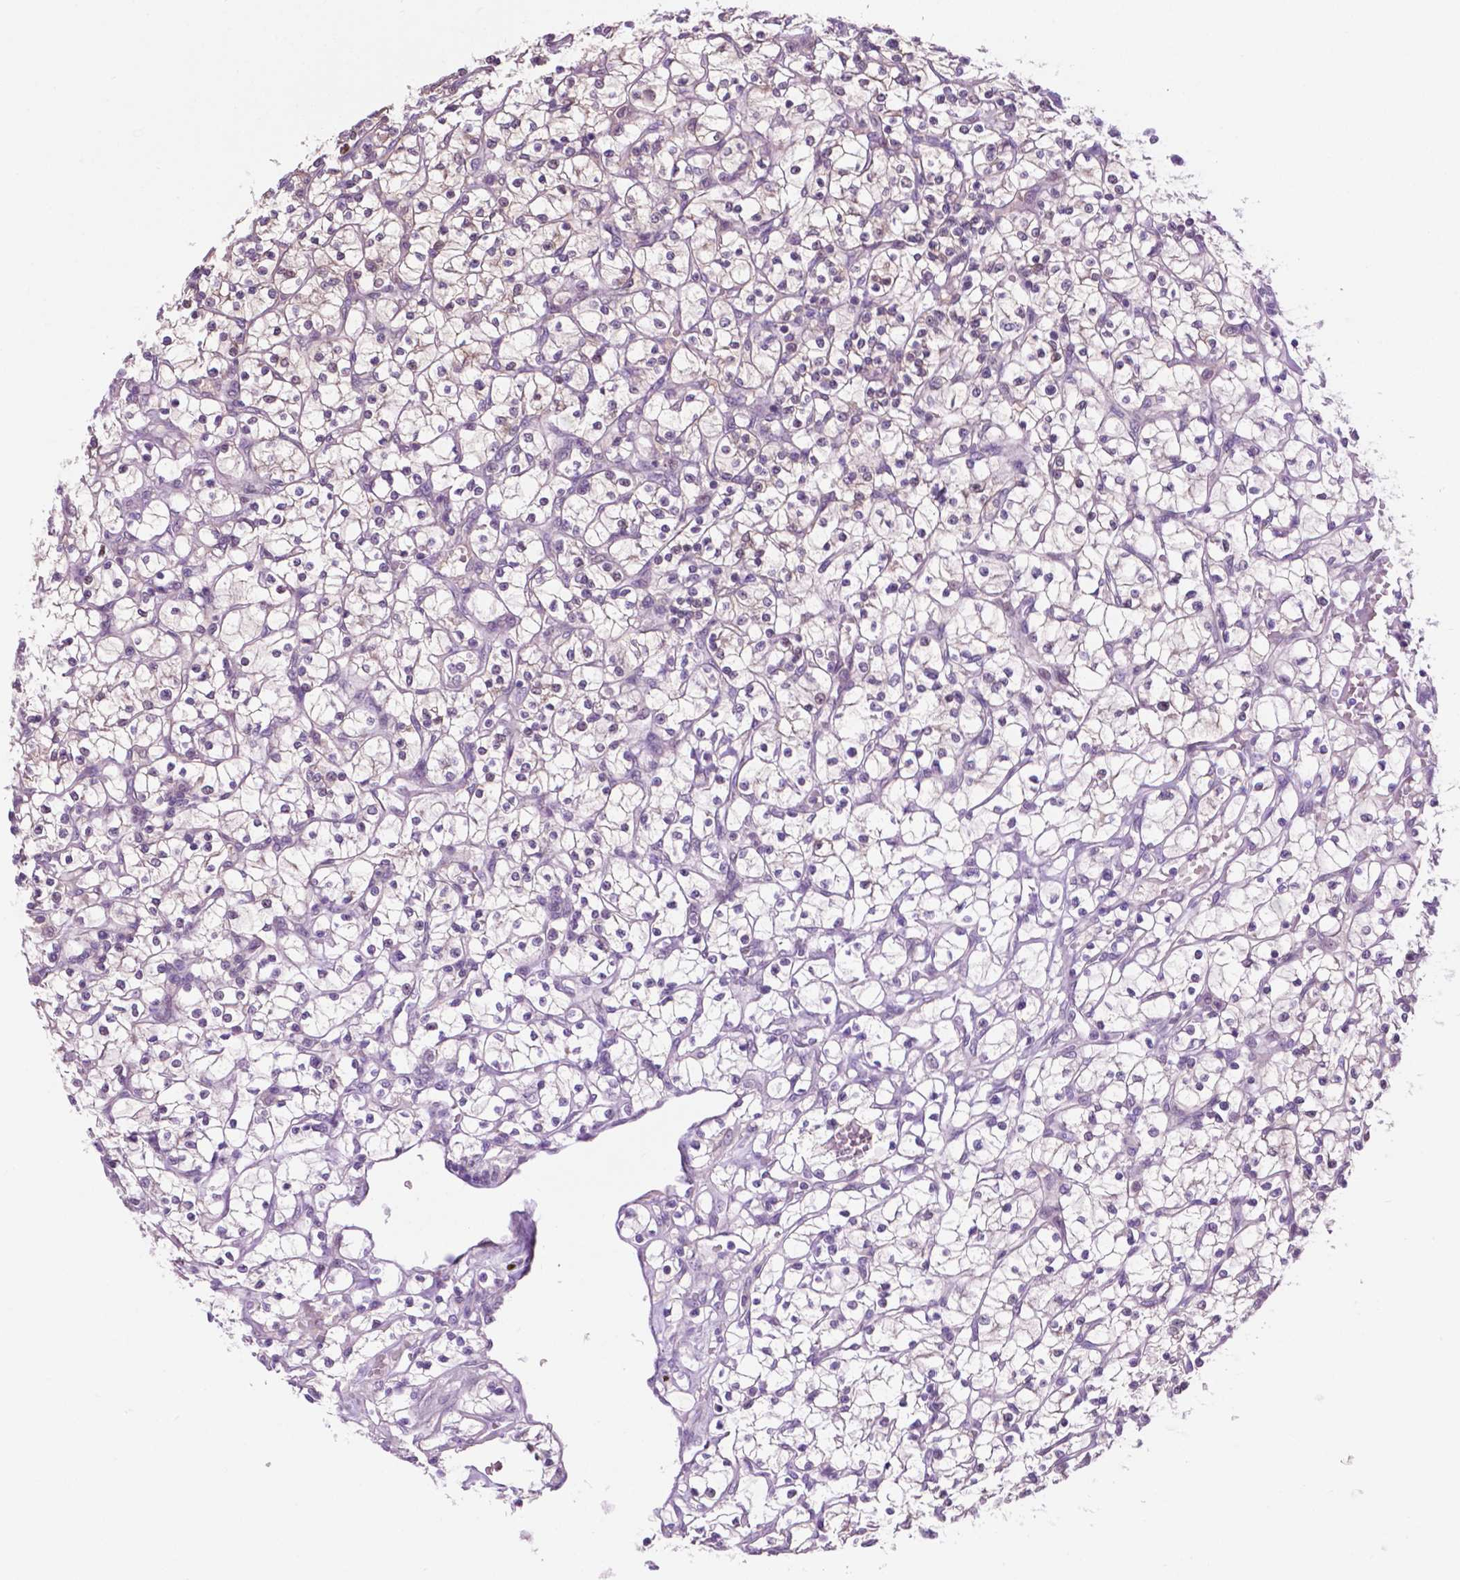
{"staining": {"intensity": "negative", "quantity": "none", "location": "none"}, "tissue": "renal cancer", "cell_type": "Tumor cells", "image_type": "cancer", "snomed": [{"axis": "morphology", "description": "Adenocarcinoma, NOS"}, {"axis": "topography", "description": "Kidney"}], "caption": "DAB (3,3'-diaminobenzidine) immunohistochemical staining of renal adenocarcinoma reveals no significant staining in tumor cells.", "gene": "ACY3", "patient": {"sex": "female", "age": 64}}